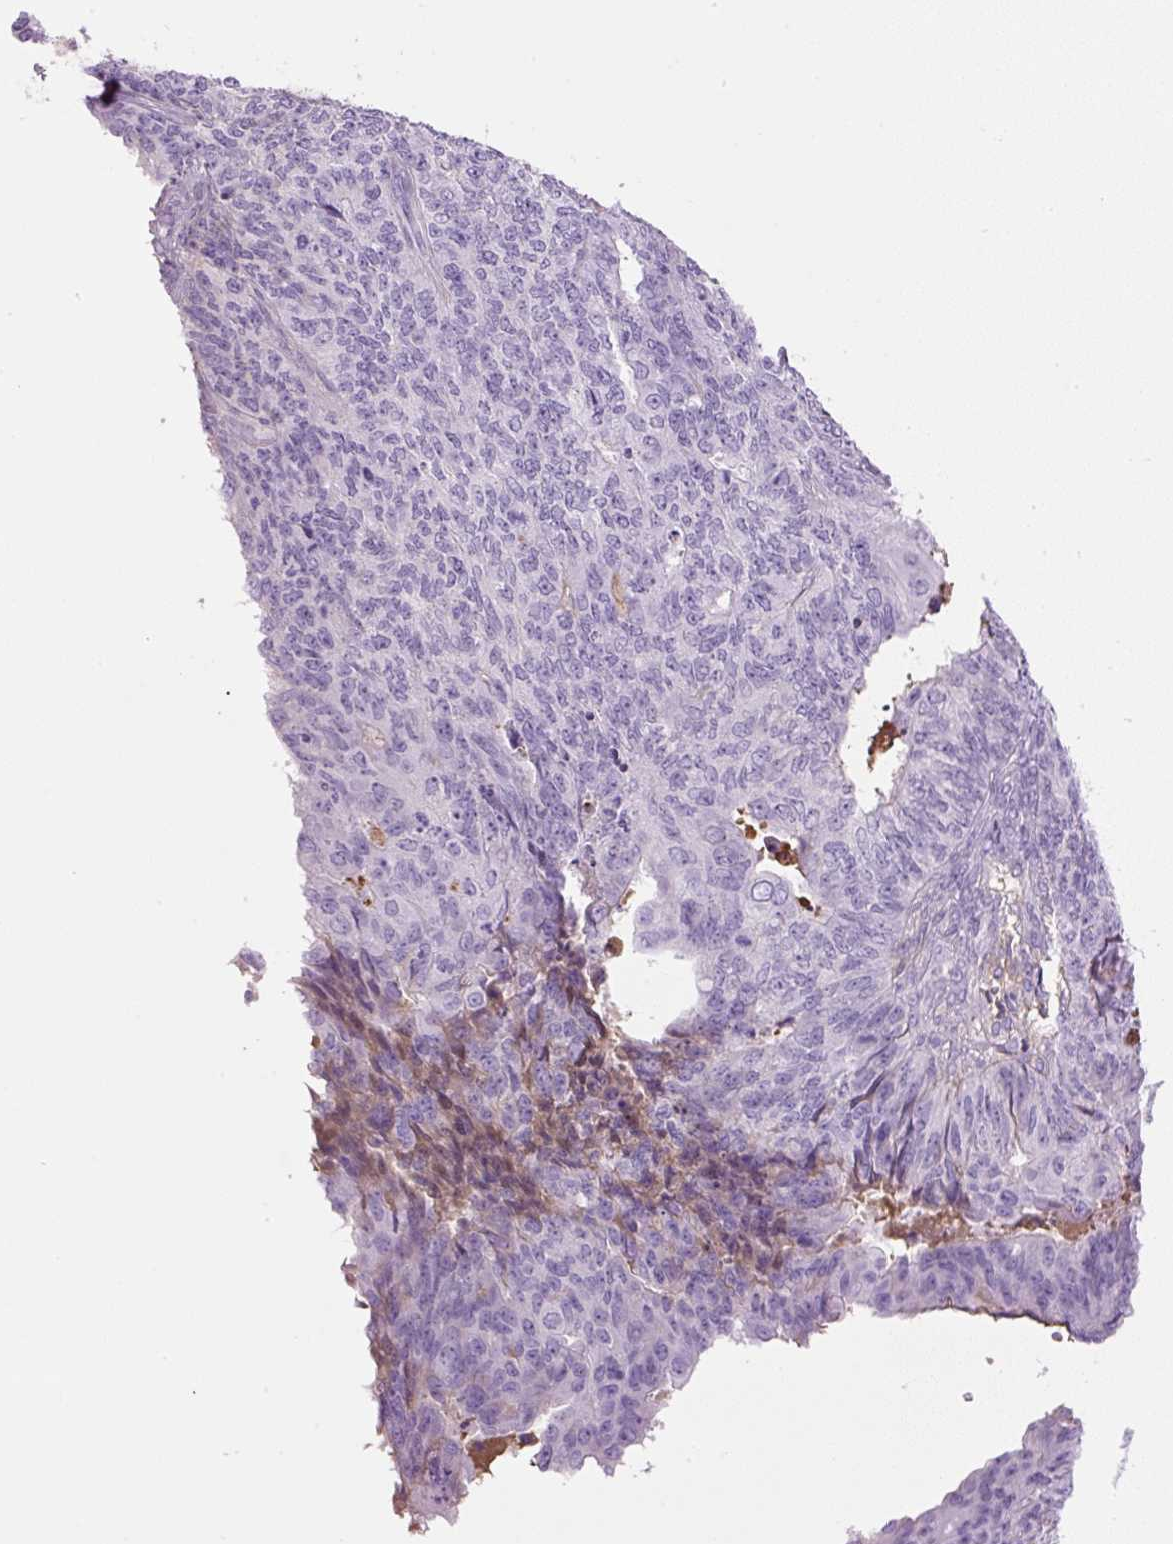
{"staining": {"intensity": "negative", "quantity": "none", "location": "none"}, "tissue": "endometrial cancer", "cell_type": "Tumor cells", "image_type": "cancer", "snomed": [{"axis": "morphology", "description": "Adenocarcinoma, NOS"}, {"axis": "topography", "description": "Endometrium"}], "caption": "Immunohistochemistry (IHC) micrograph of neoplastic tissue: human adenocarcinoma (endometrial) stained with DAB (3,3'-diaminobenzidine) displays no significant protein staining in tumor cells.", "gene": "APOA1", "patient": {"sex": "female", "age": 32}}